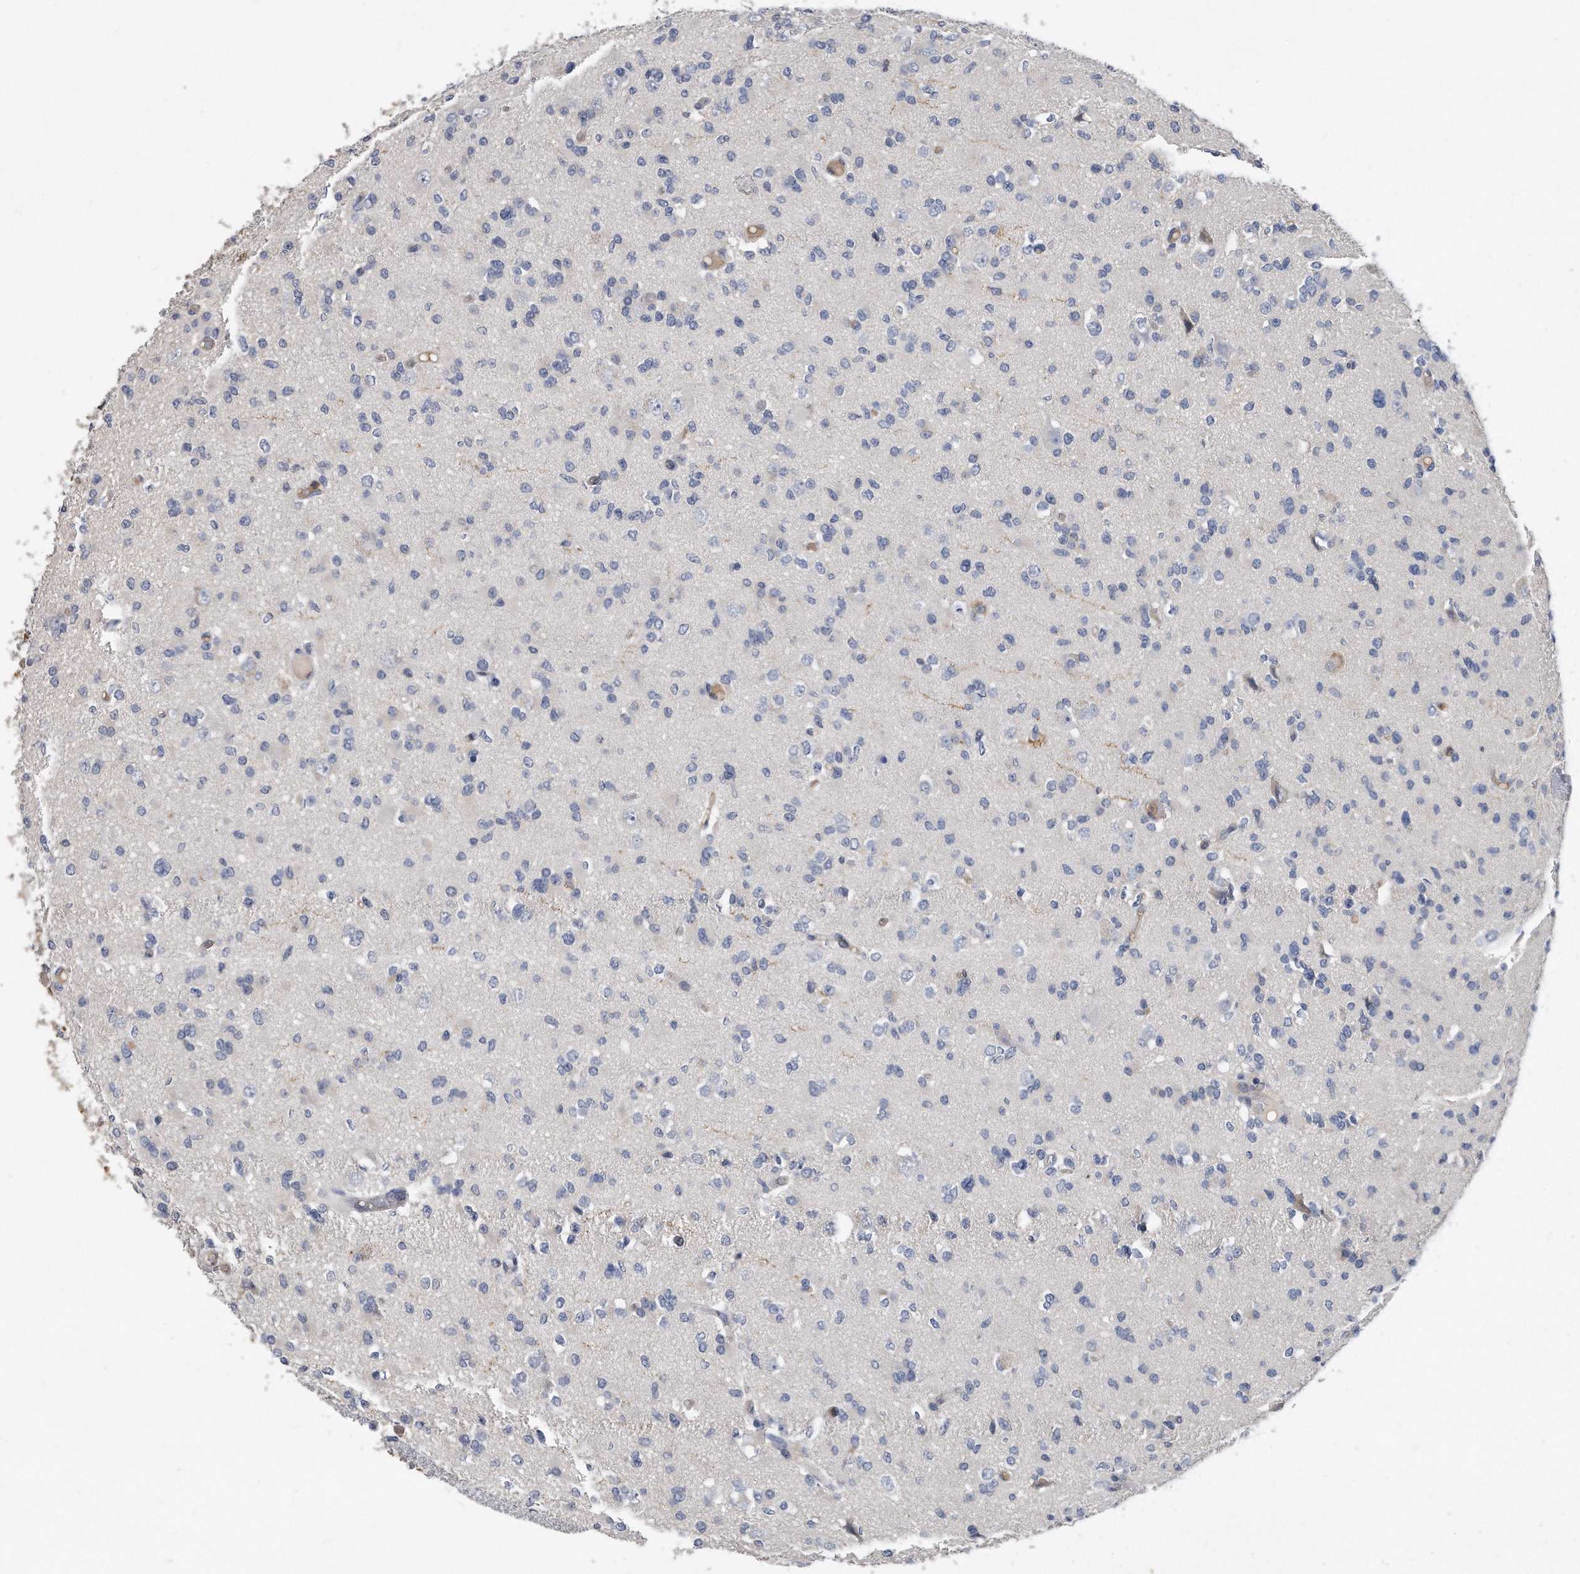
{"staining": {"intensity": "negative", "quantity": "none", "location": "none"}, "tissue": "glioma", "cell_type": "Tumor cells", "image_type": "cancer", "snomed": [{"axis": "morphology", "description": "Glioma, malignant, Low grade"}, {"axis": "topography", "description": "Brain"}], "caption": "High power microscopy histopathology image of an immunohistochemistry micrograph of glioma, revealing no significant staining in tumor cells. The staining was performed using DAB (3,3'-diaminobenzidine) to visualize the protein expression in brown, while the nuclei were stained in blue with hematoxylin (Magnification: 20x).", "gene": "HOMER3", "patient": {"sex": "female", "age": 22}}